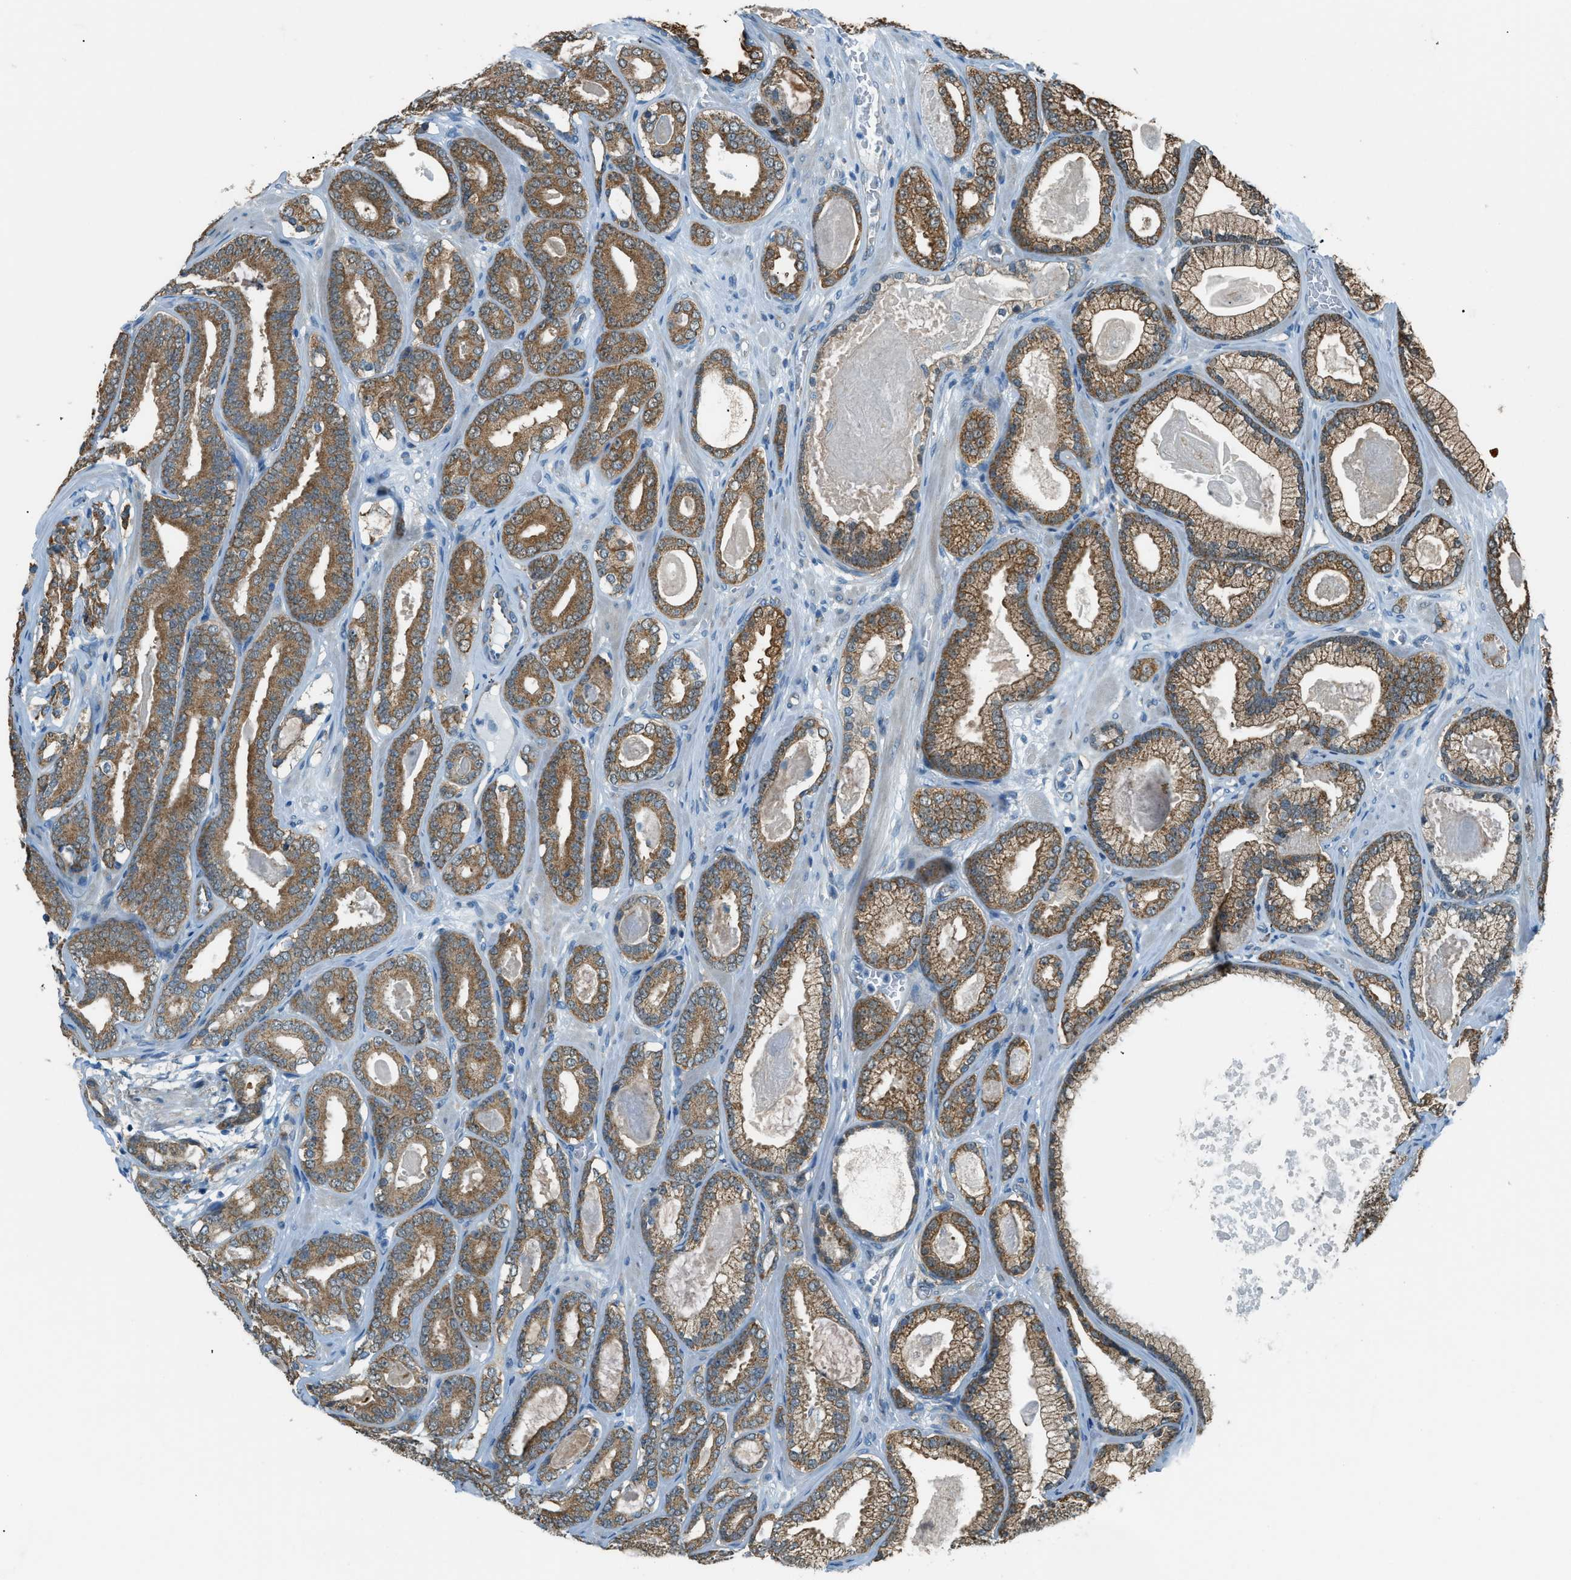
{"staining": {"intensity": "moderate", "quantity": ">75%", "location": "cytoplasmic/membranous"}, "tissue": "prostate cancer", "cell_type": "Tumor cells", "image_type": "cancer", "snomed": [{"axis": "morphology", "description": "Adenocarcinoma, High grade"}, {"axis": "topography", "description": "Prostate"}], "caption": "About >75% of tumor cells in human high-grade adenocarcinoma (prostate) display moderate cytoplasmic/membranous protein positivity as visualized by brown immunohistochemical staining.", "gene": "PIGG", "patient": {"sex": "male", "age": 60}}